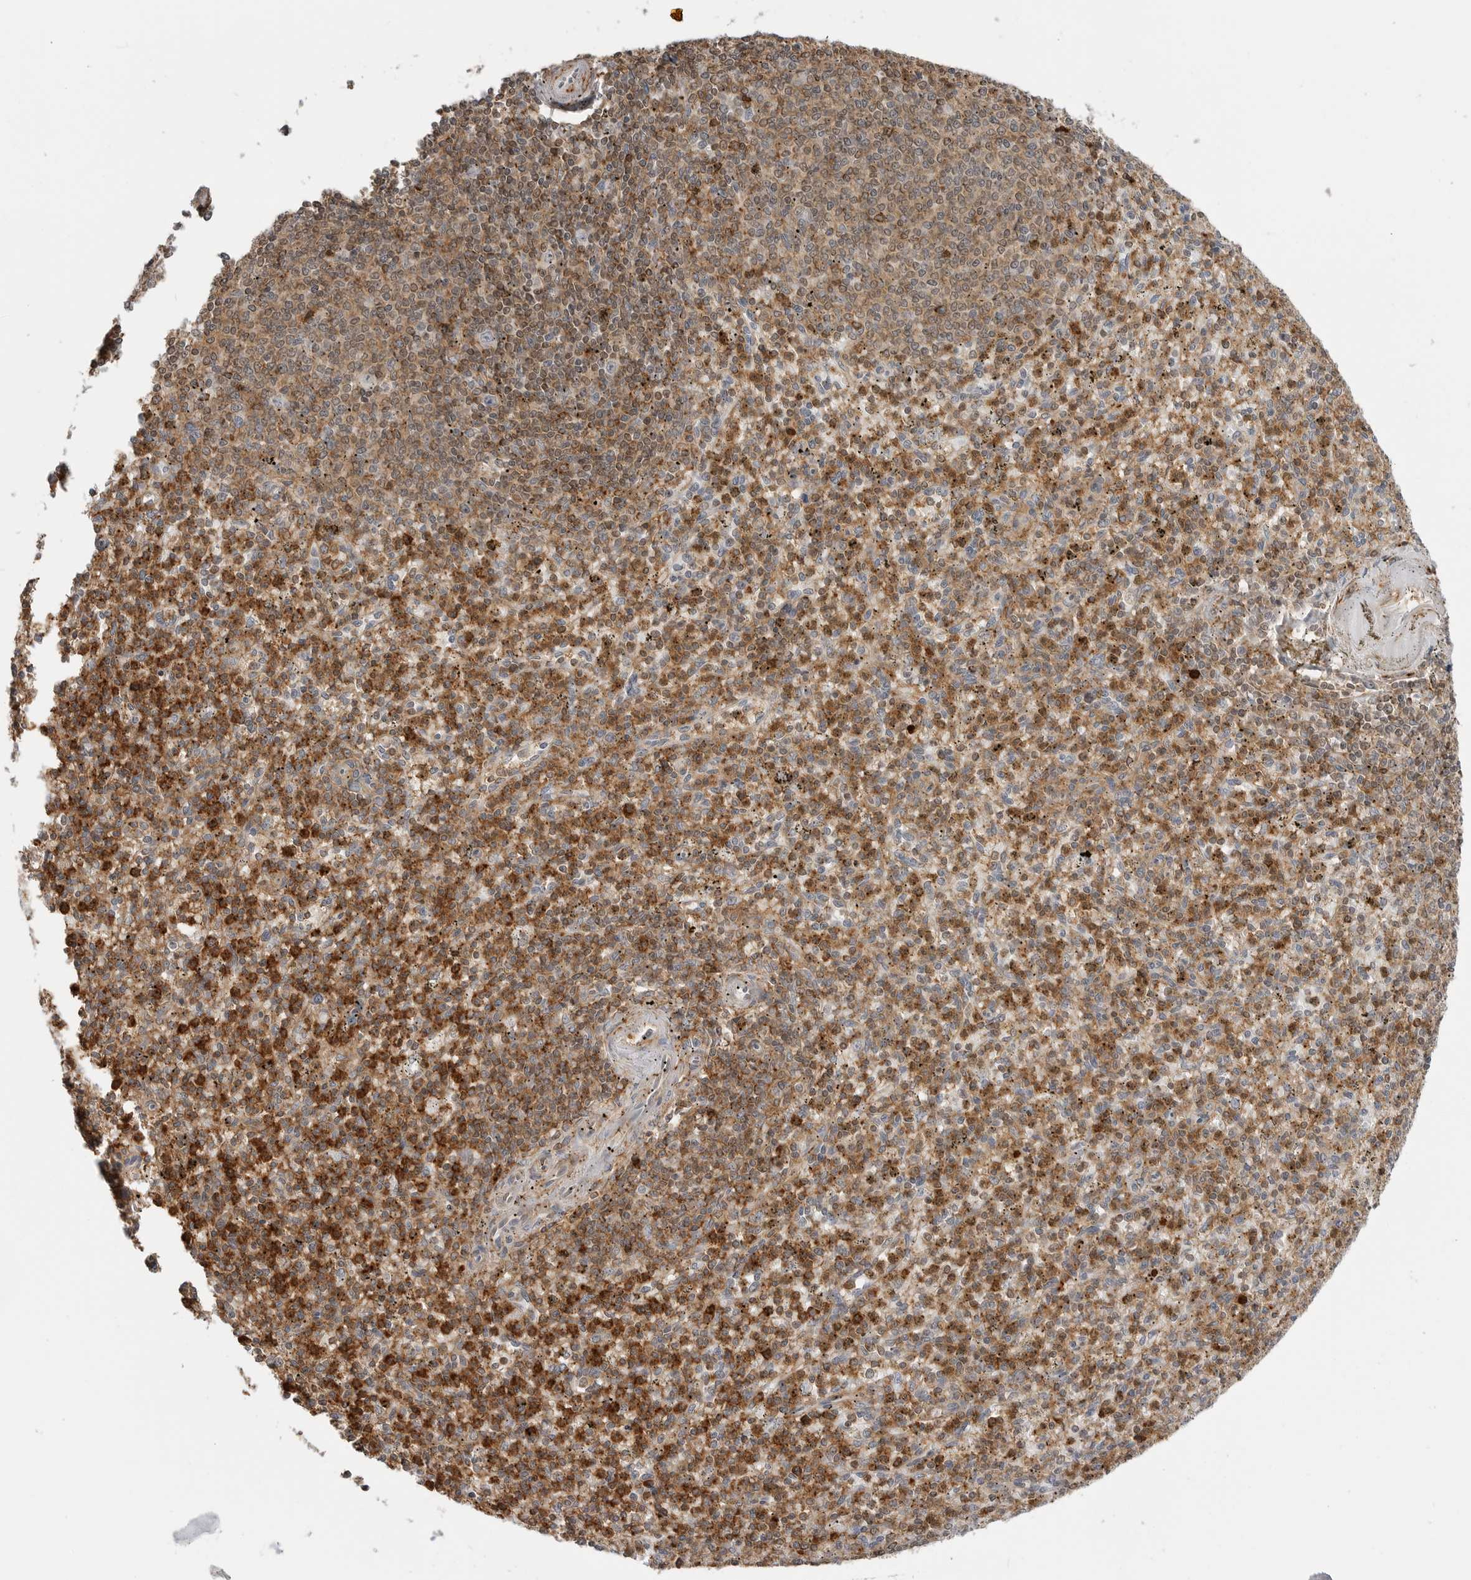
{"staining": {"intensity": "strong", "quantity": "25%-75%", "location": "cytoplasmic/membranous"}, "tissue": "spleen", "cell_type": "Cells in red pulp", "image_type": "normal", "snomed": [{"axis": "morphology", "description": "Normal tissue, NOS"}, {"axis": "topography", "description": "Spleen"}], "caption": "This photomicrograph shows immunohistochemistry staining of unremarkable spleen, with high strong cytoplasmic/membranous positivity in approximately 25%-75% of cells in red pulp.", "gene": "ANXA11", "patient": {"sex": "male", "age": 72}}